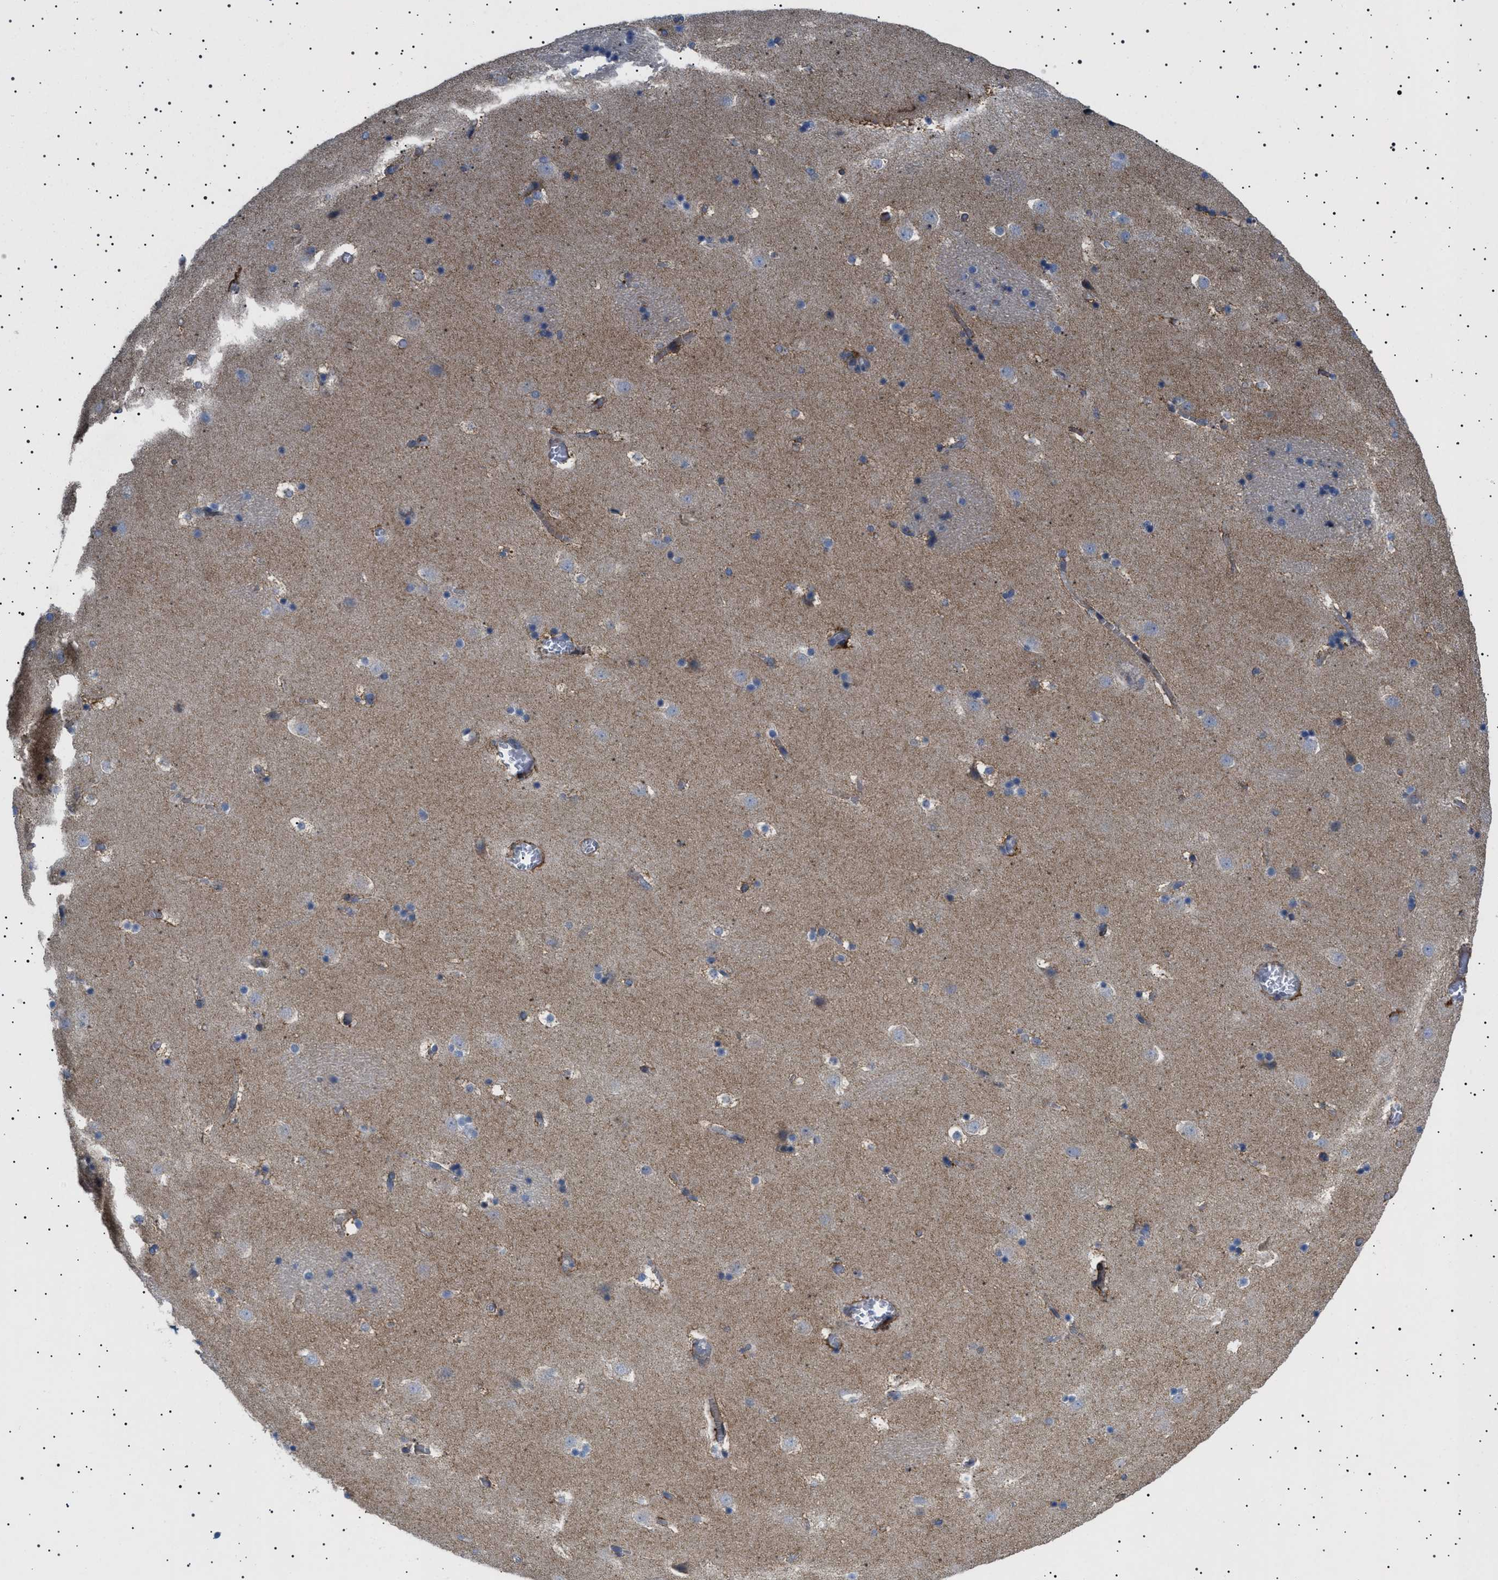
{"staining": {"intensity": "moderate", "quantity": "<25%", "location": "cytoplasmic/membranous"}, "tissue": "caudate", "cell_type": "Glial cells", "image_type": "normal", "snomed": [{"axis": "morphology", "description": "Normal tissue, NOS"}, {"axis": "topography", "description": "Lateral ventricle wall"}], "caption": "An immunohistochemistry (IHC) photomicrograph of unremarkable tissue is shown. Protein staining in brown labels moderate cytoplasmic/membranous positivity in caudate within glial cells. The protein is stained brown, and the nuclei are stained in blue (DAB IHC with brightfield microscopy, high magnification).", "gene": "HTR1A", "patient": {"sex": "male", "age": 45}}